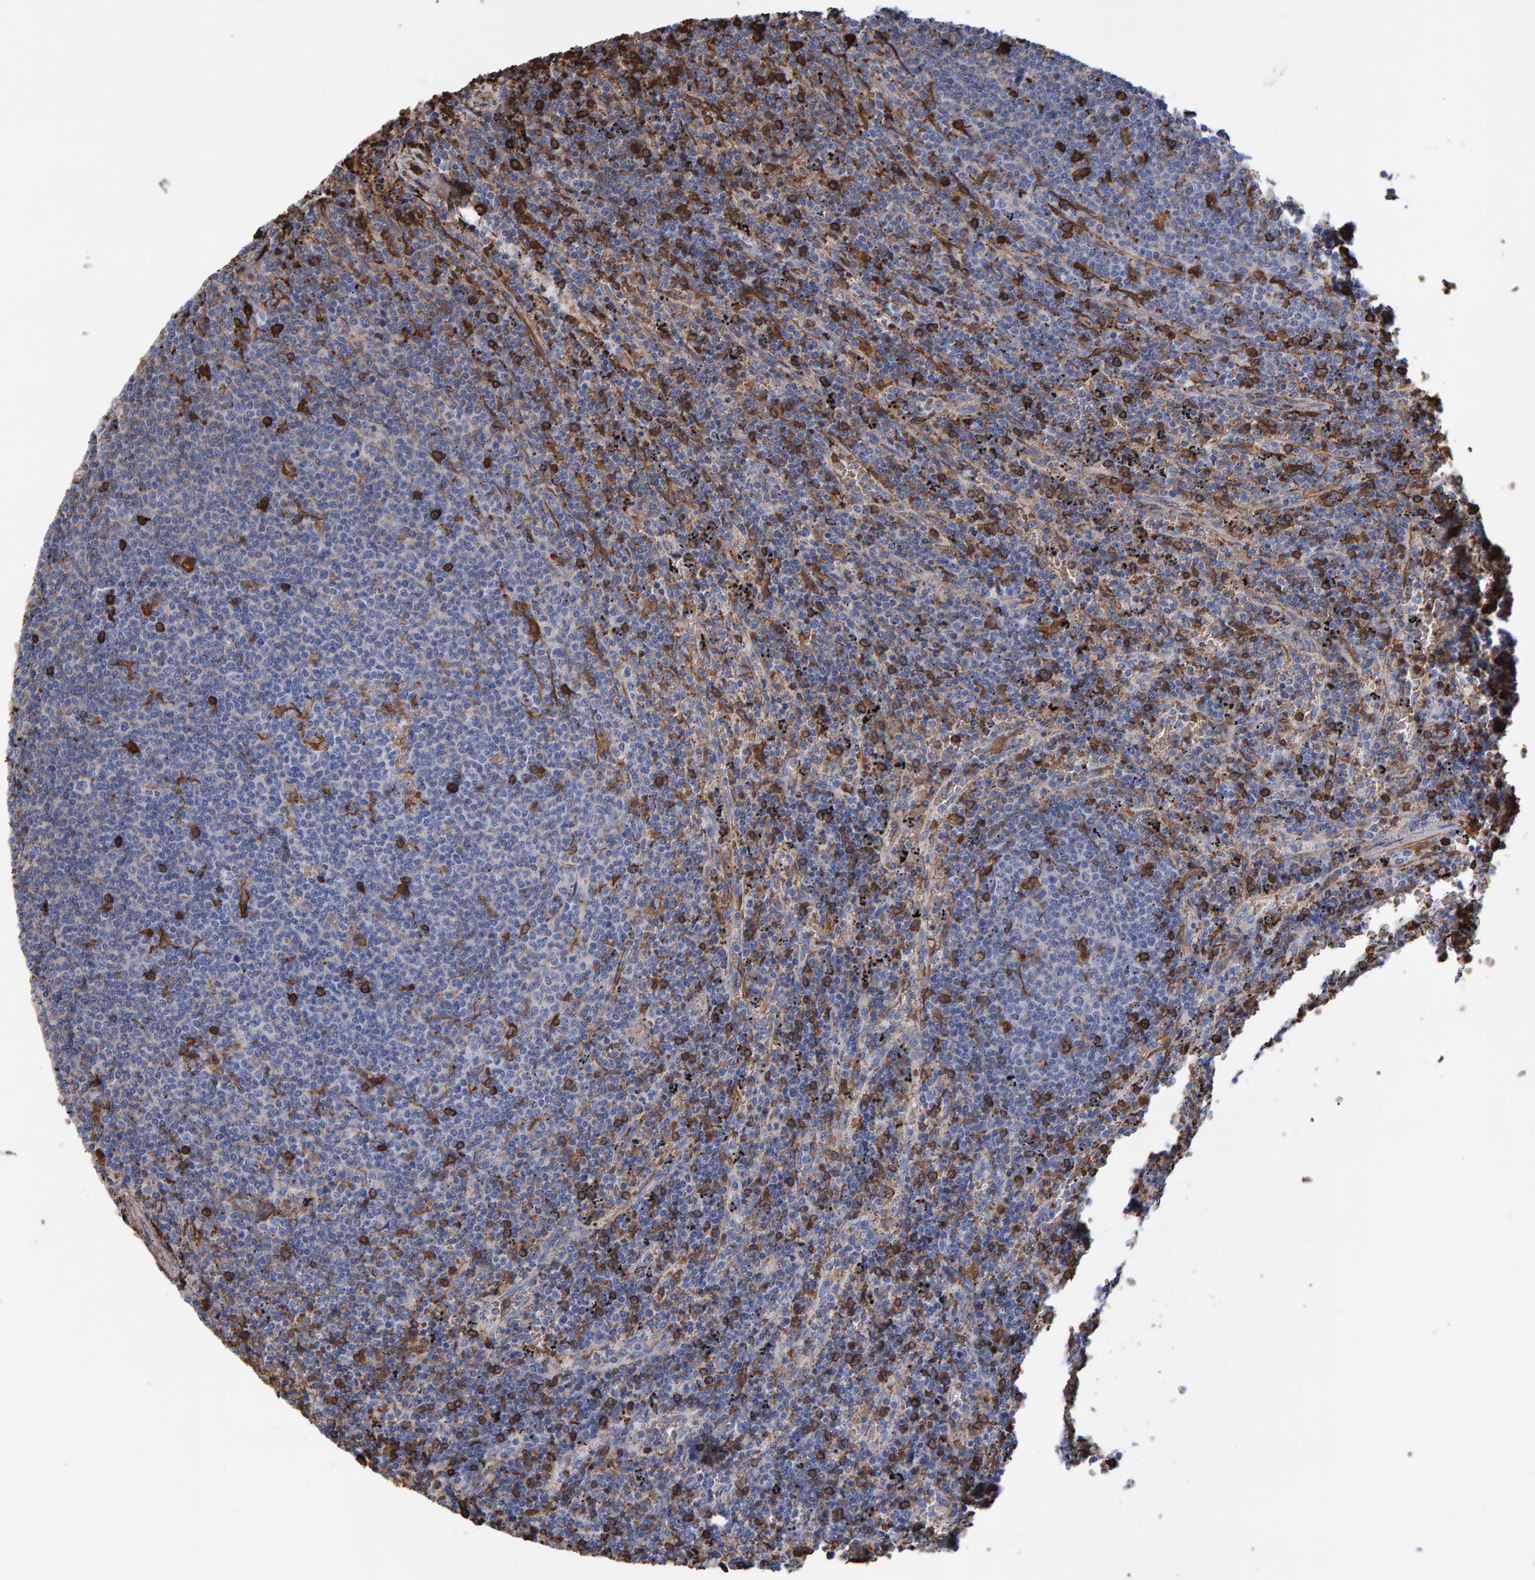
{"staining": {"intensity": "negative", "quantity": "none", "location": "none"}, "tissue": "lymphoma", "cell_type": "Tumor cells", "image_type": "cancer", "snomed": [{"axis": "morphology", "description": "Malignant lymphoma, non-Hodgkin's type, Low grade"}, {"axis": "topography", "description": "Spleen"}], "caption": "A photomicrograph of malignant lymphoma, non-Hodgkin's type (low-grade) stained for a protein reveals no brown staining in tumor cells.", "gene": "VPS9D1", "patient": {"sex": "female", "age": 50}}